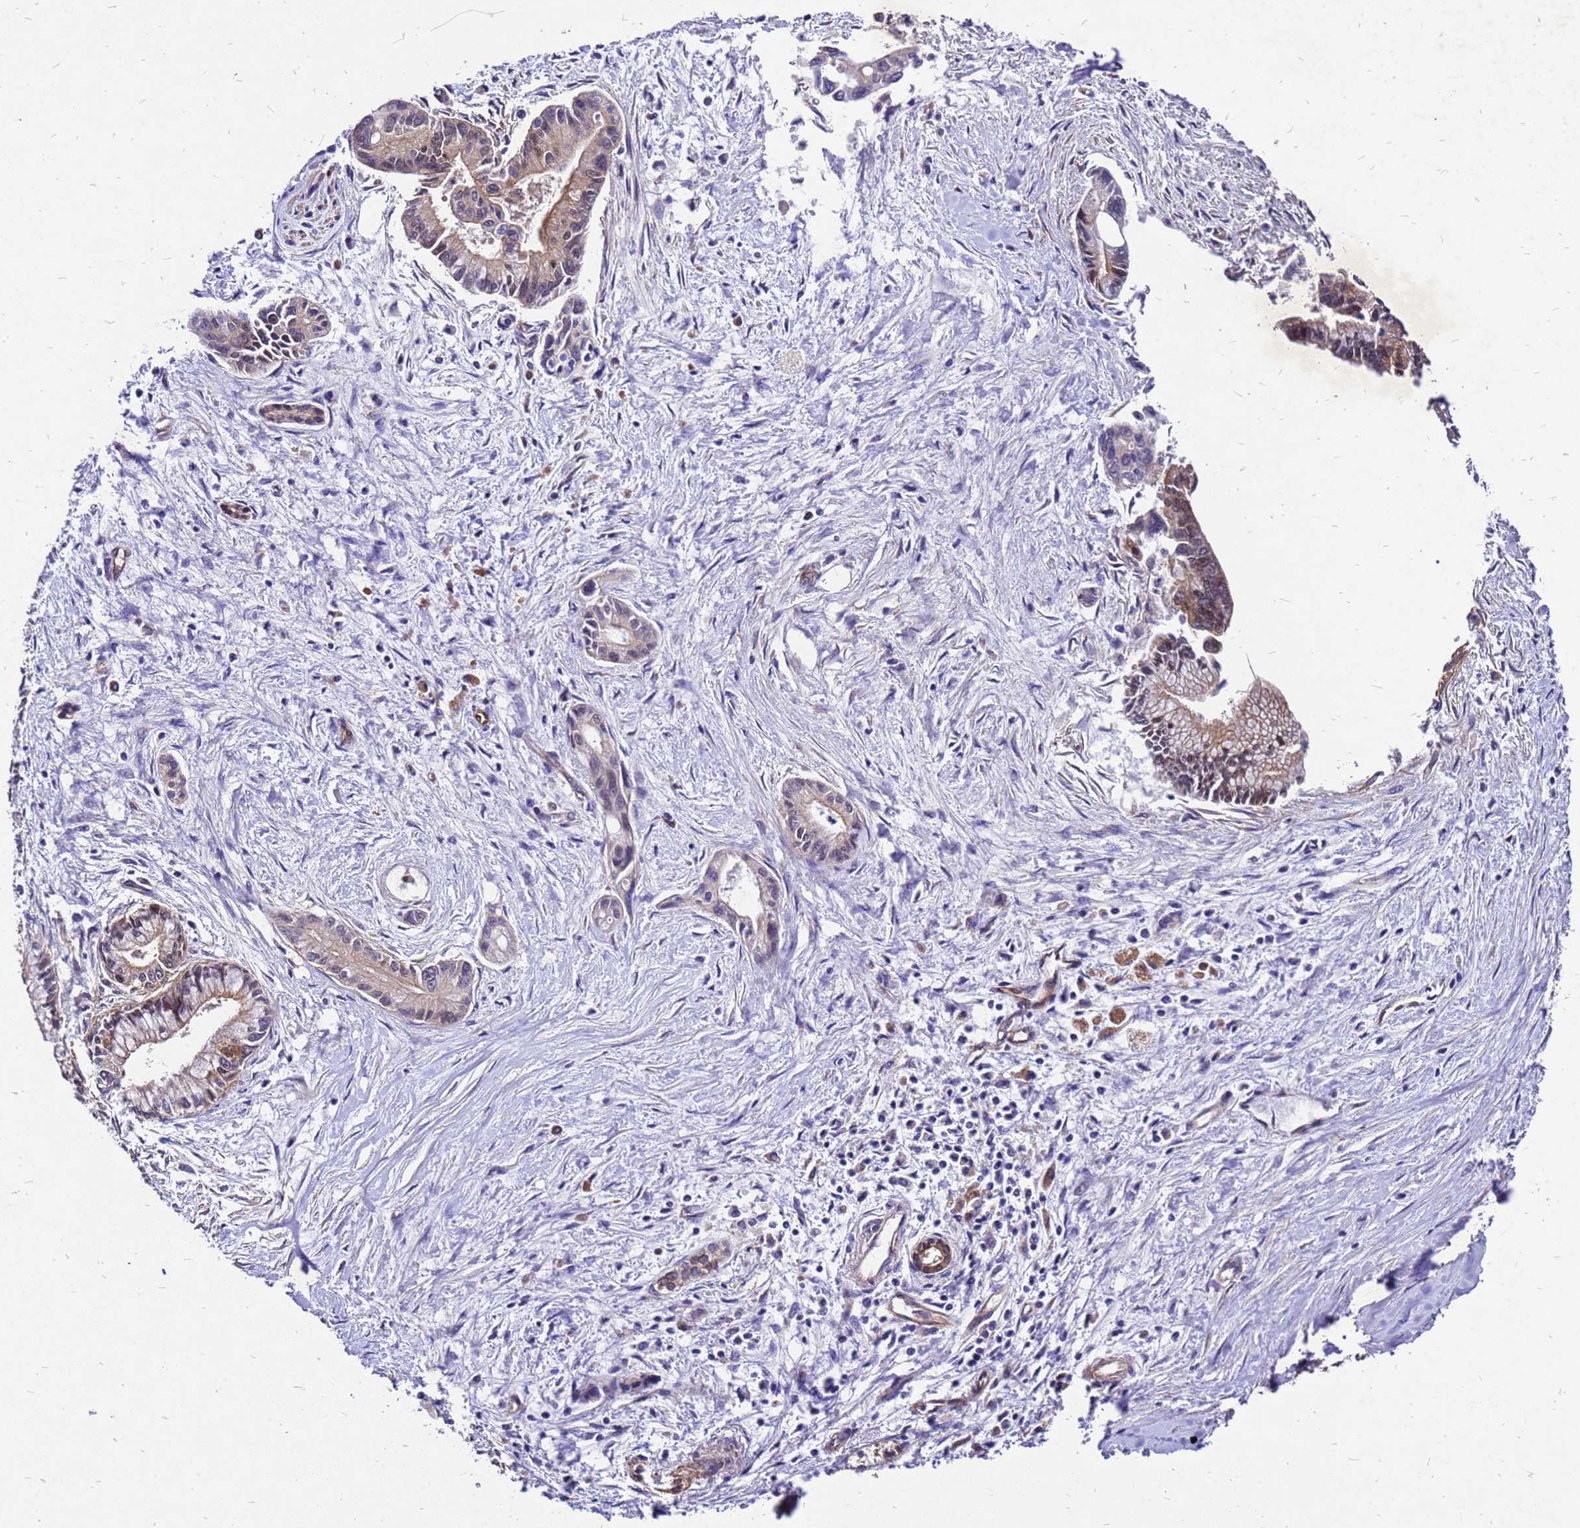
{"staining": {"intensity": "weak", "quantity": "25%-75%", "location": "cytoplasmic/membranous"}, "tissue": "pancreatic cancer", "cell_type": "Tumor cells", "image_type": "cancer", "snomed": [{"axis": "morphology", "description": "Adenocarcinoma, NOS"}, {"axis": "topography", "description": "Pancreas"}], "caption": "A high-resolution micrograph shows immunohistochemistry staining of pancreatic cancer, which reveals weak cytoplasmic/membranous expression in about 25%-75% of tumor cells.", "gene": "DUSP23", "patient": {"sex": "male", "age": 70}}